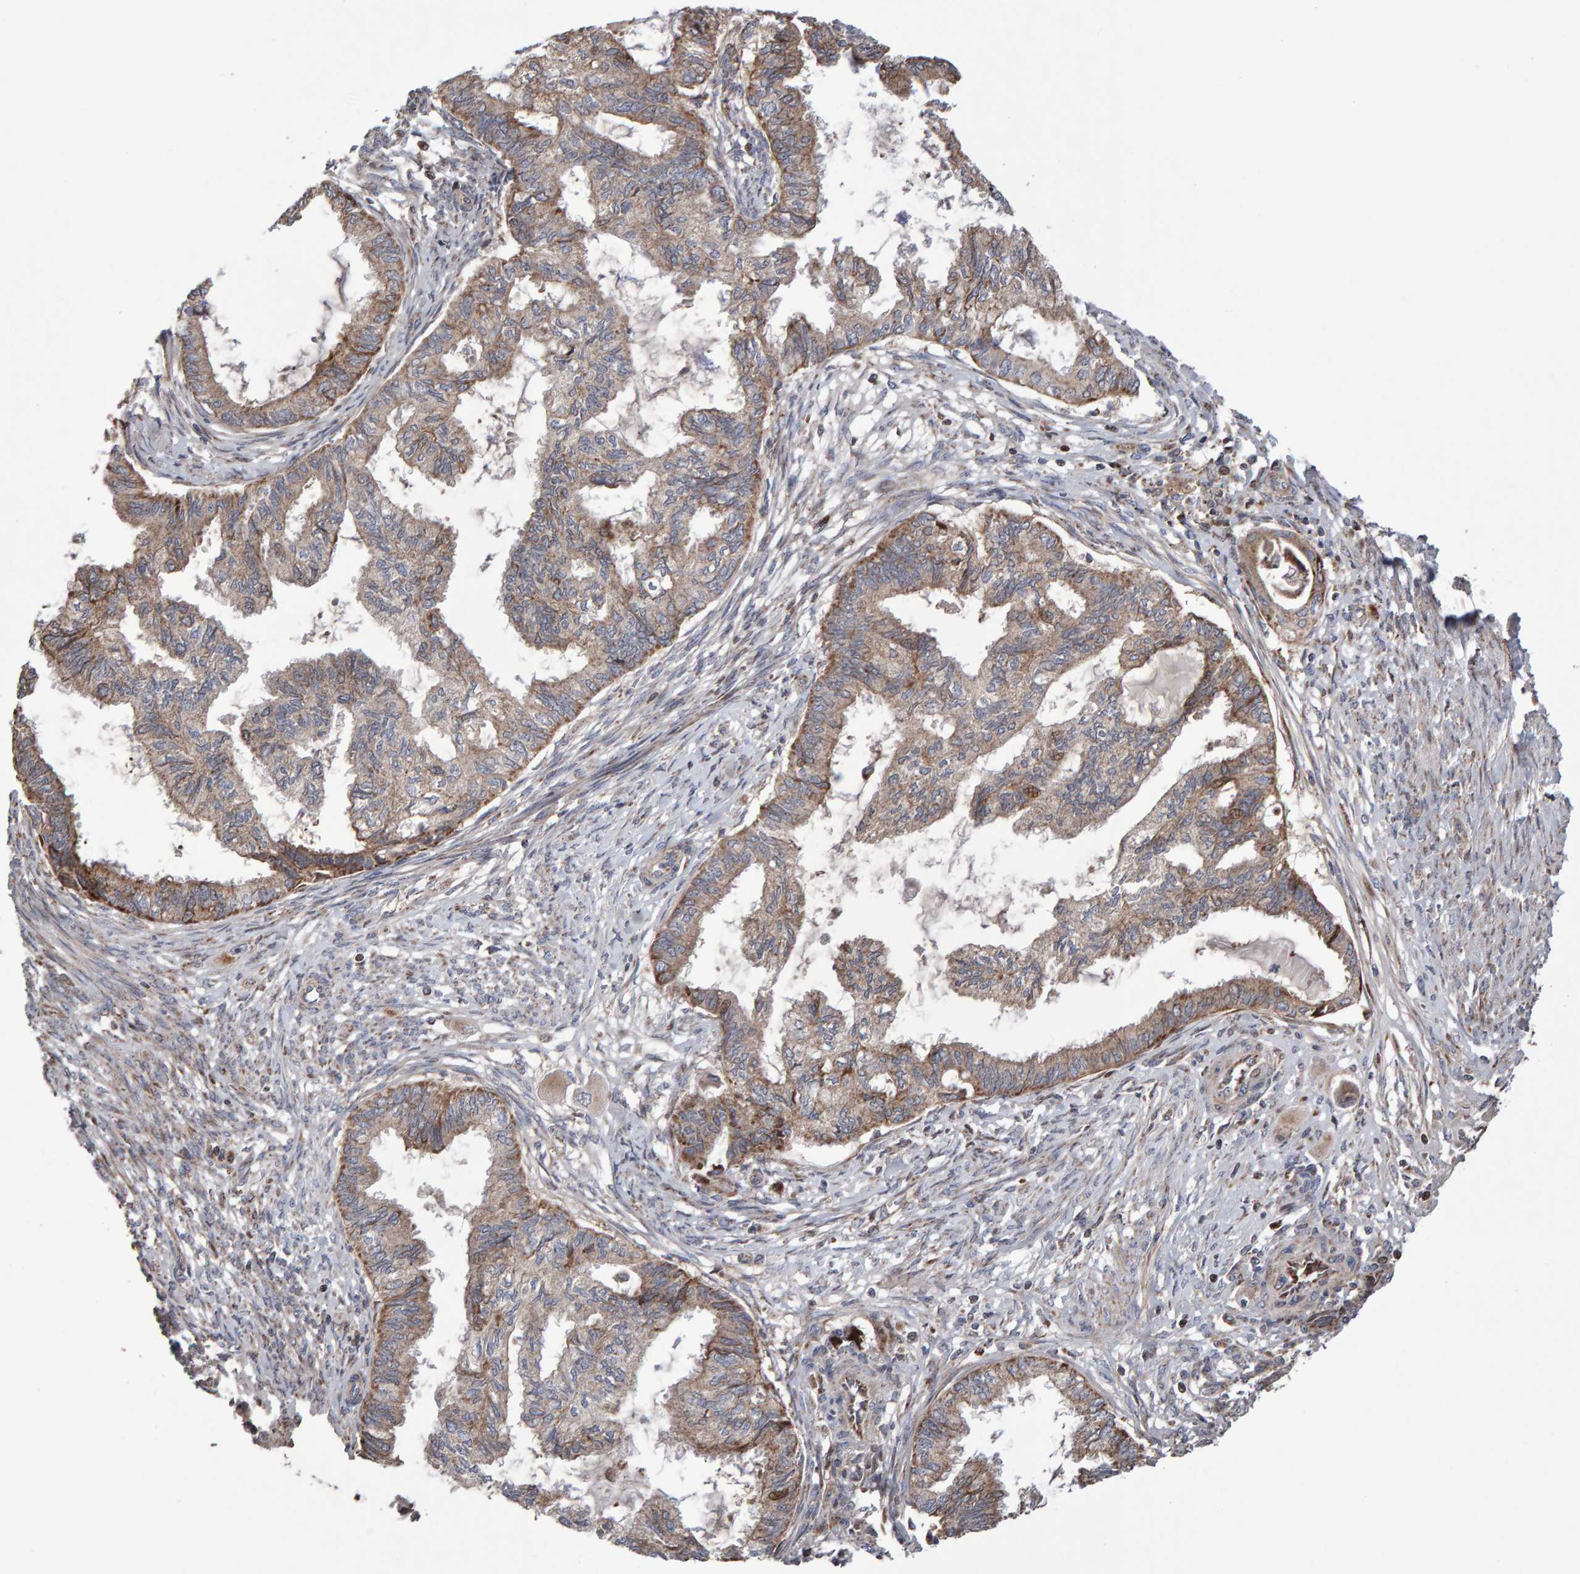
{"staining": {"intensity": "weak", "quantity": ">75%", "location": "cytoplasmic/membranous"}, "tissue": "cervical cancer", "cell_type": "Tumor cells", "image_type": "cancer", "snomed": [{"axis": "morphology", "description": "Normal tissue, NOS"}, {"axis": "morphology", "description": "Adenocarcinoma, NOS"}, {"axis": "topography", "description": "Cervix"}, {"axis": "topography", "description": "Endometrium"}], "caption": "Human cervical cancer stained with a brown dye reveals weak cytoplasmic/membranous positive positivity in approximately >75% of tumor cells.", "gene": "PECR", "patient": {"sex": "female", "age": 86}}